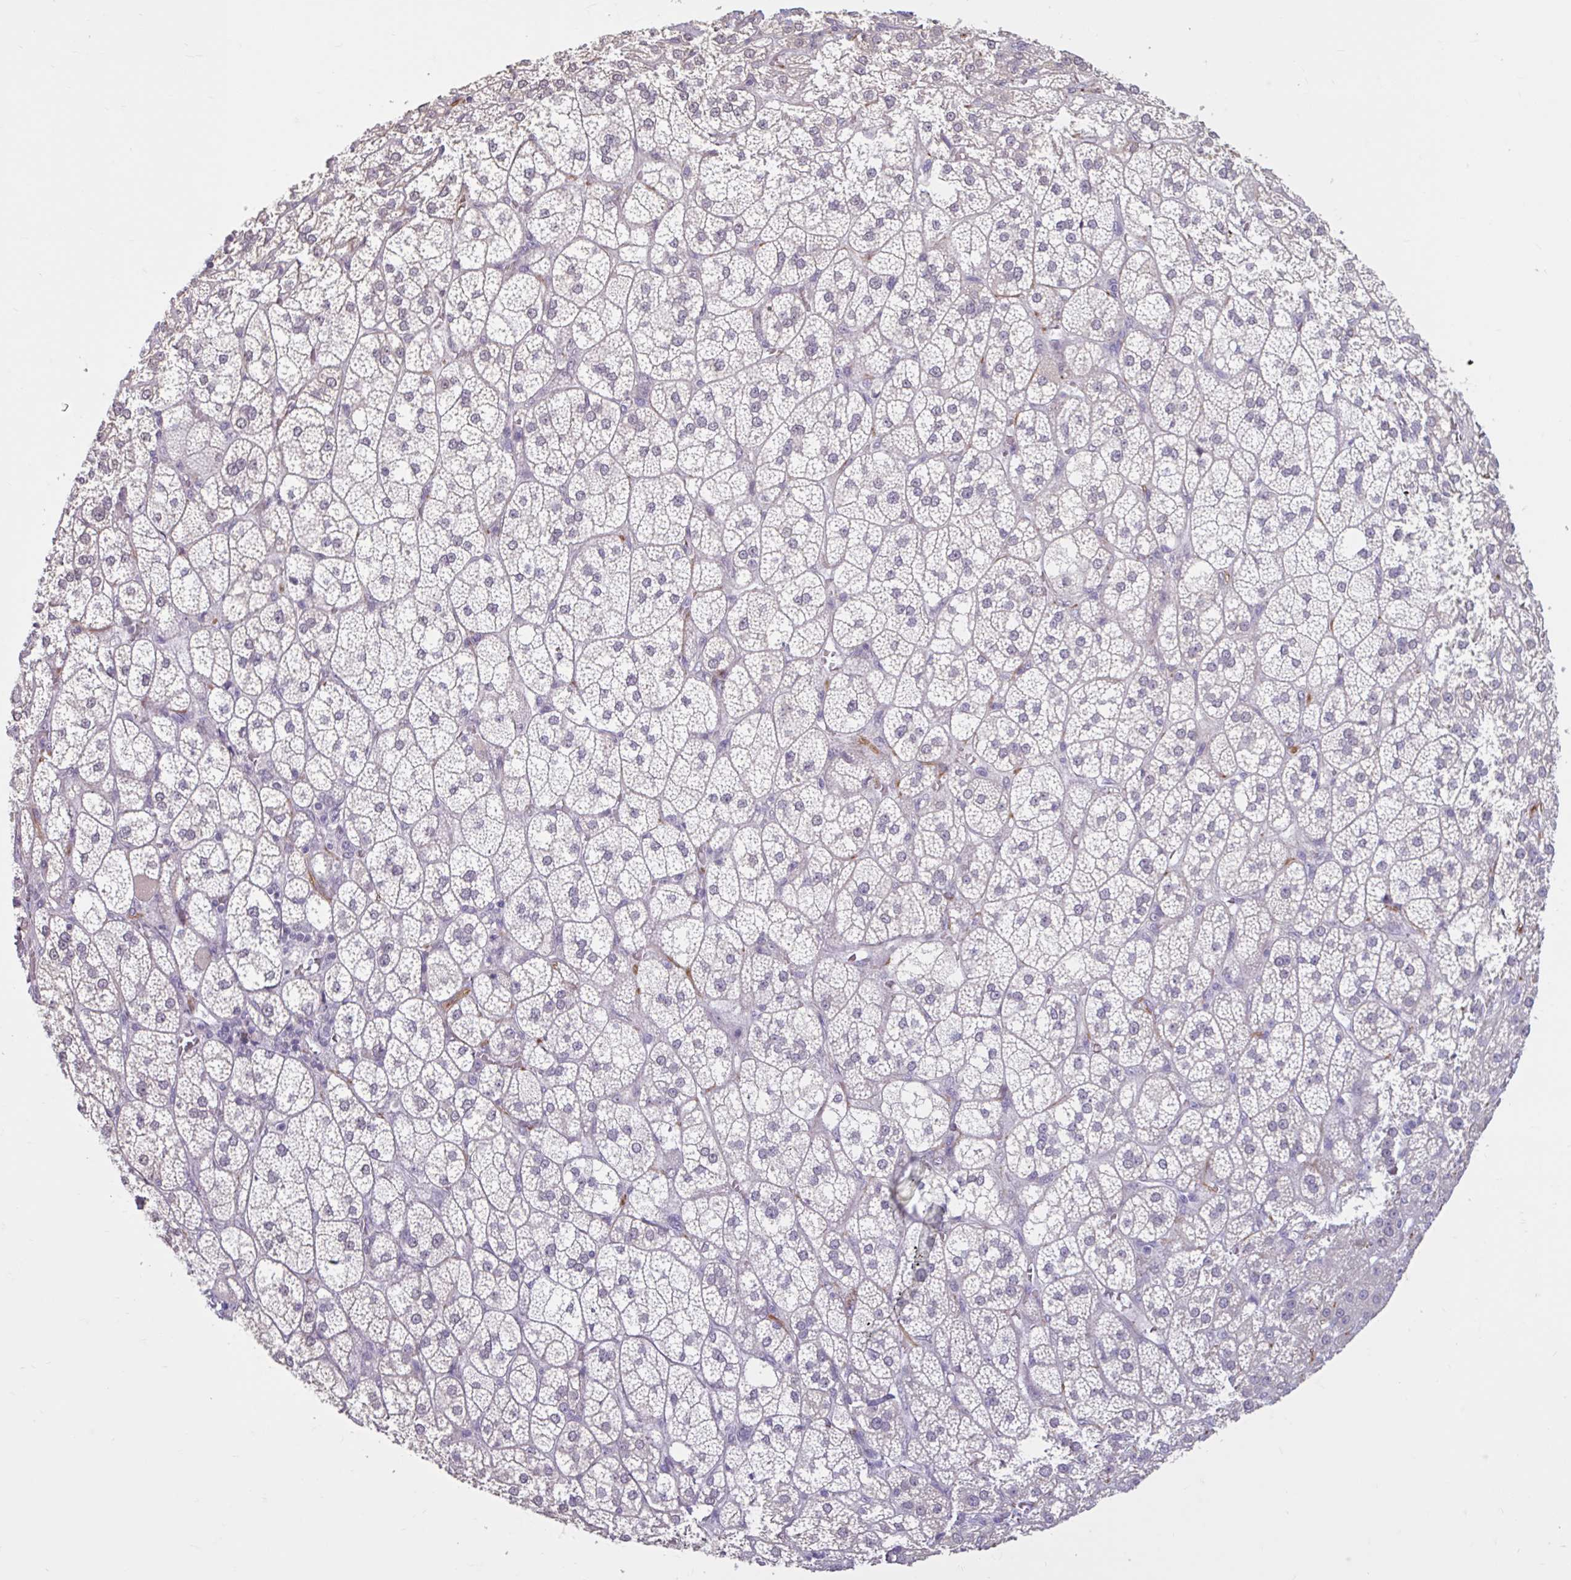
{"staining": {"intensity": "weak", "quantity": "<25%", "location": "cytoplasmic/membranous"}, "tissue": "adrenal gland", "cell_type": "Glandular cells", "image_type": "normal", "snomed": [{"axis": "morphology", "description": "Normal tissue, NOS"}, {"axis": "topography", "description": "Adrenal gland"}], "caption": "Immunohistochemical staining of normal adrenal gland displays no significant staining in glandular cells. The staining was performed using DAB to visualize the protein expression in brown, while the nuclei were stained in blue with hematoxylin (Magnification: 20x).", "gene": "CDH19", "patient": {"sex": "female", "age": 60}}